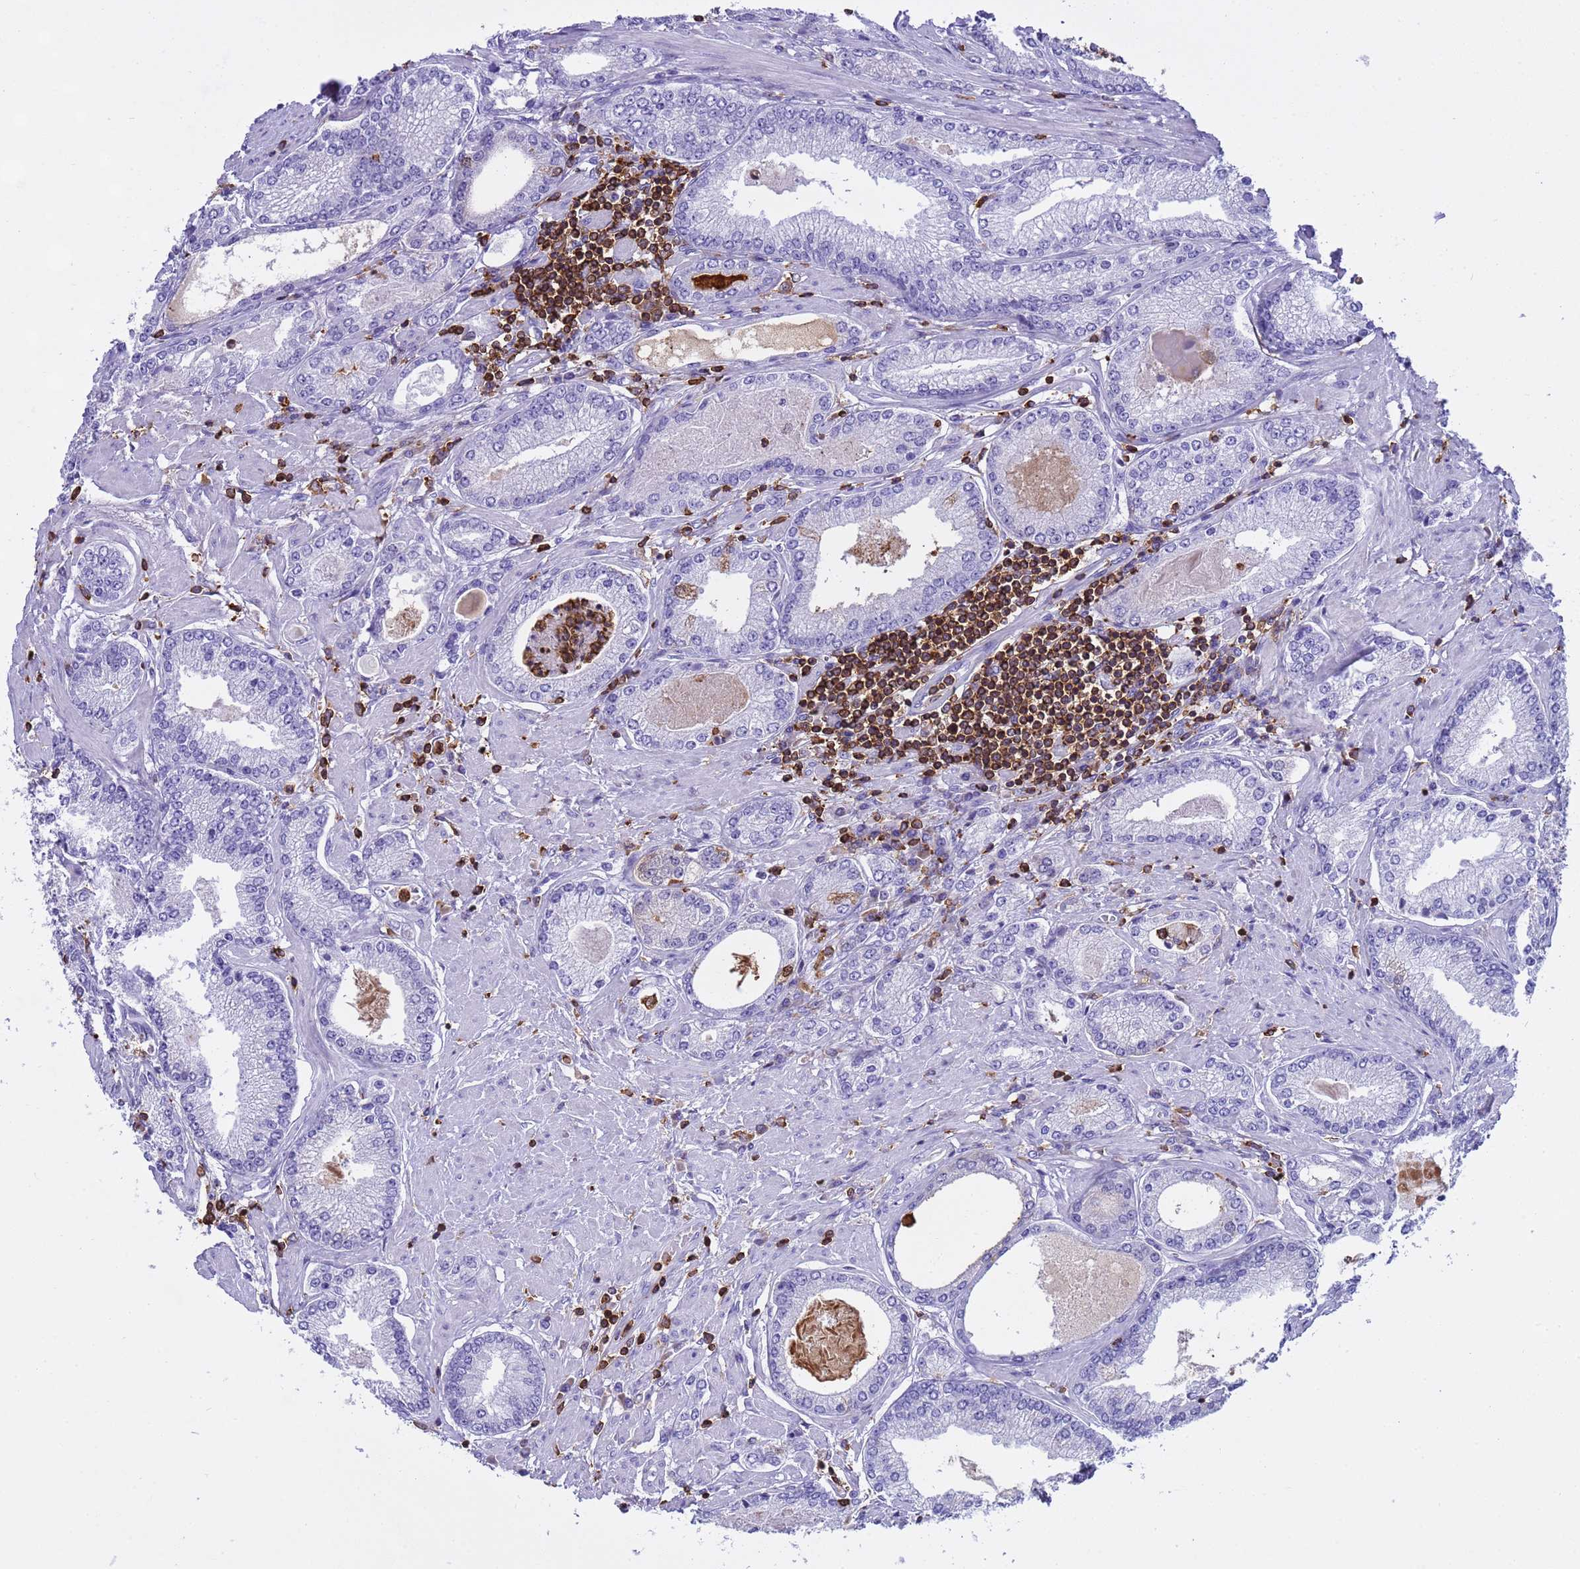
{"staining": {"intensity": "negative", "quantity": "none", "location": "none"}, "tissue": "prostate cancer", "cell_type": "Tumor cells", "image_type": "cancer", "snomed": [{"axis": "morphology", "description": "Adenocarcinoma, High grade"}, {"axis": "topography", "description": "Prostate"}], "caption": "Tumor cells show no significant protein expression in prostate cancer (high-grade adenocarcinoma). (DAB immunohistochemistry (IHC), high magnification).", "gene": "IRF5", "patient": {"sex": "male", "age": 66}}